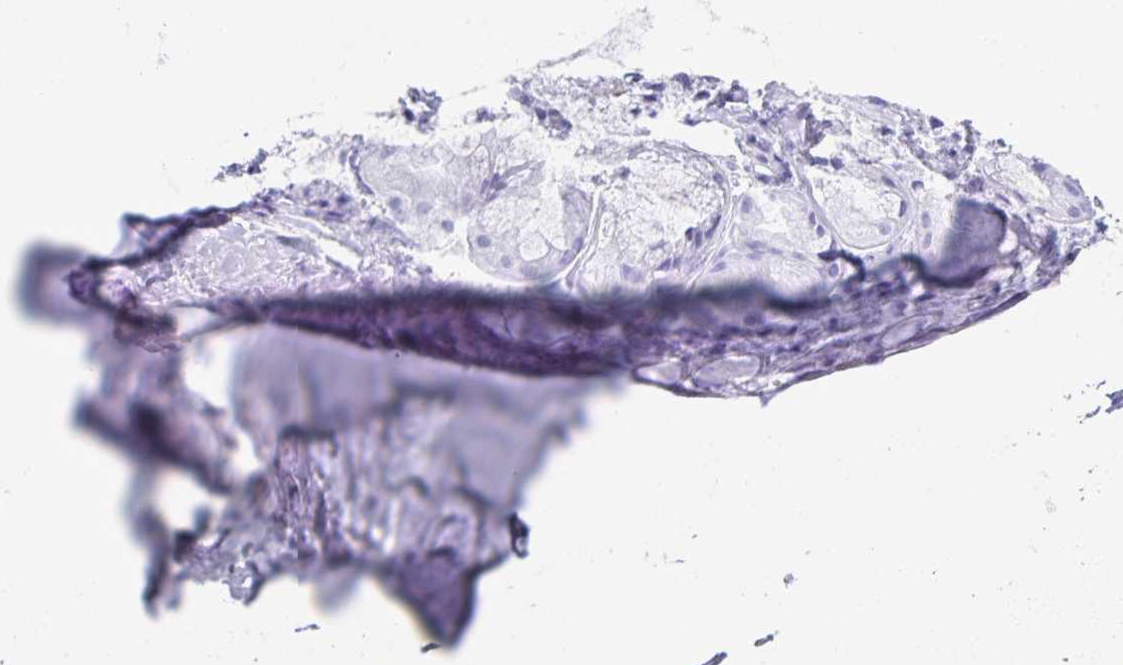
{"staining": {"intensity": "negative", "quantity": "none", "location": "none"}, "tissue": "adipose tissue", "cell_type": "Adipocytes", "image_type": "normal", "snomed": [{"axis": "morphology", "description": "Normal tissue, NOS"}, {"axis": "topography", "description": "Cartilage tissue"}, {"axis": "topography", "description": "Nasopharynx"}, {"axis": "topography", "description": "Thyroid gland"}], "caption": "Immunohistochemical staining of unremarkable adipose tissue demonstrates no significant staining in adipocytes. (DAB immunohistochemistry with hematoxylin counter stain).", "gene": "C12orf56", "patient": {"sex": "male", "age": 63}}